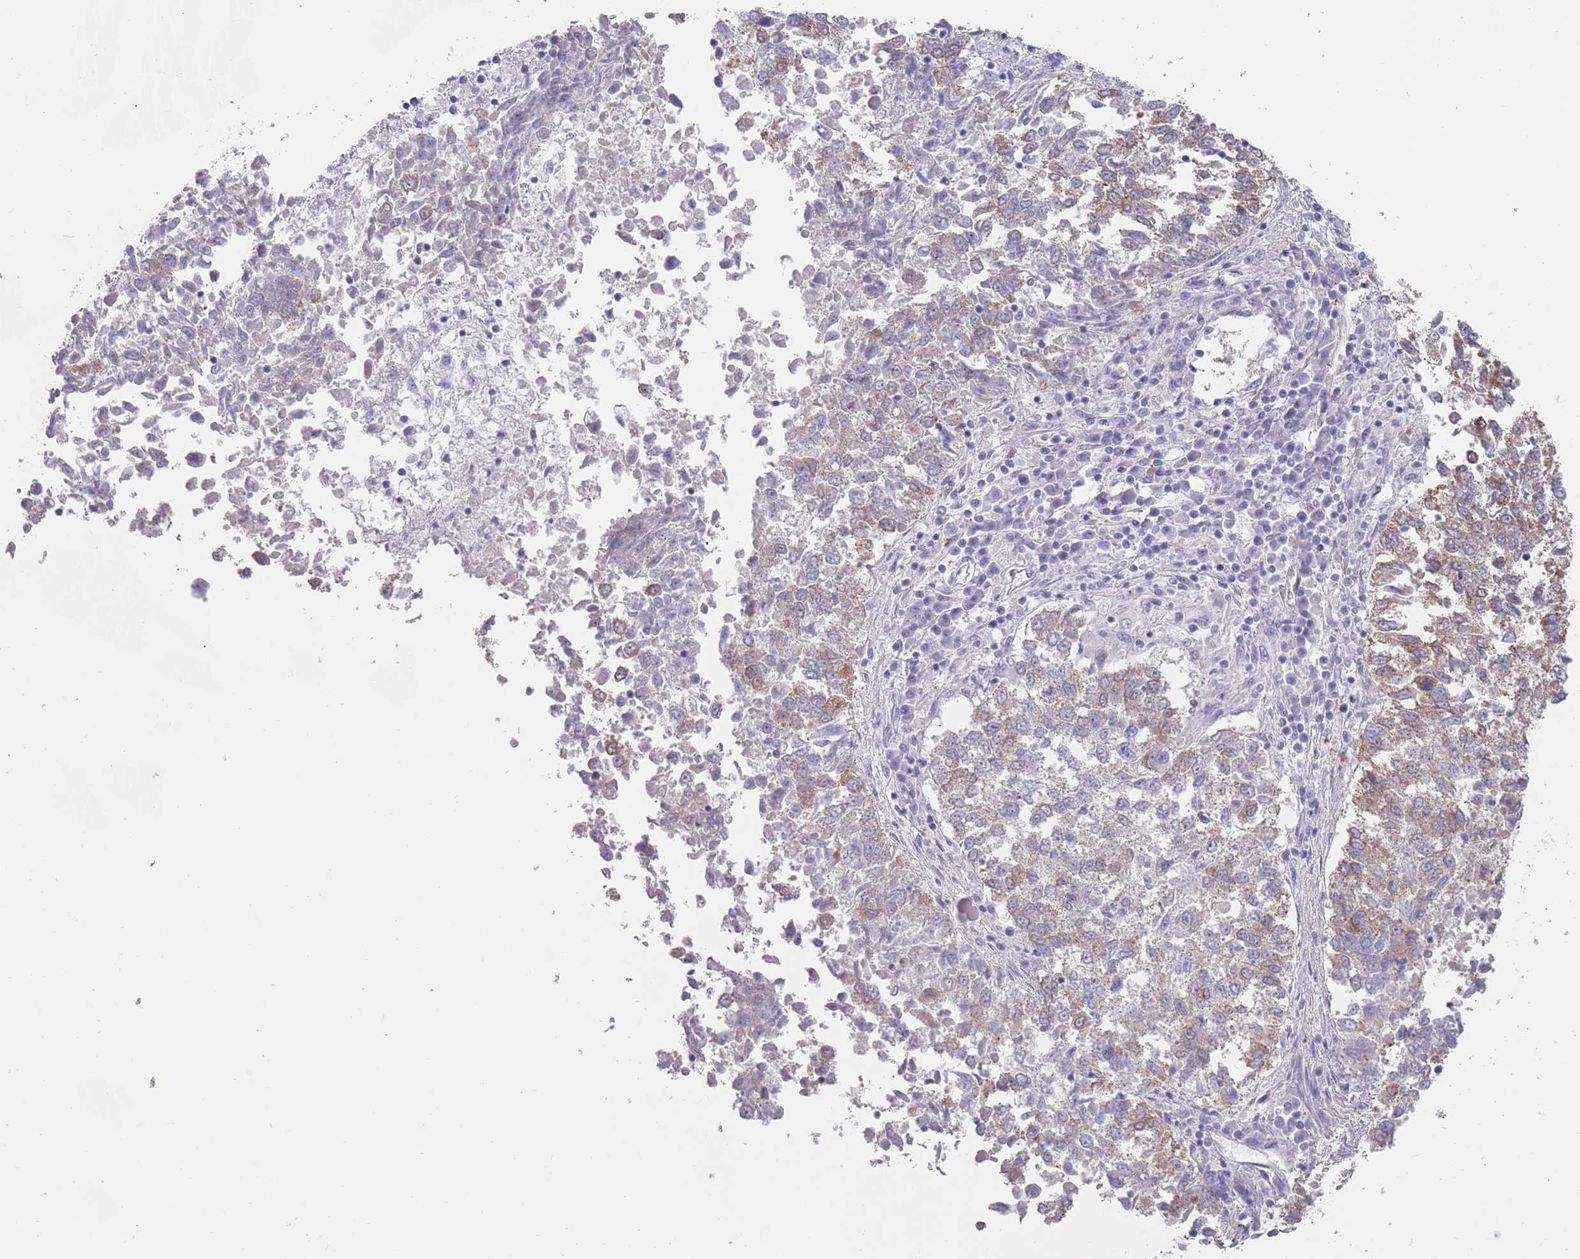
{"staining": {"intensity": "weak", "quantity": ">75%", "location": "cytoplasmic/membranous"}, "tissue": "lung cancer", "cell_type": "Tumor cells", "image_type": "cancer", "snomed": [{"axis": "morphology", "description": "Squamous cell carcinoma, NOS"}, {"axis": "topography", "description": "Lung"}], "caption": "Lung cancer (squamous cell carcinoma) stained for a protein demonstrates weak cytoplasmic/membranous positivity in tumor cells.", "gene": "APPL2", "patient": {"sex": "male", "age": 73}}